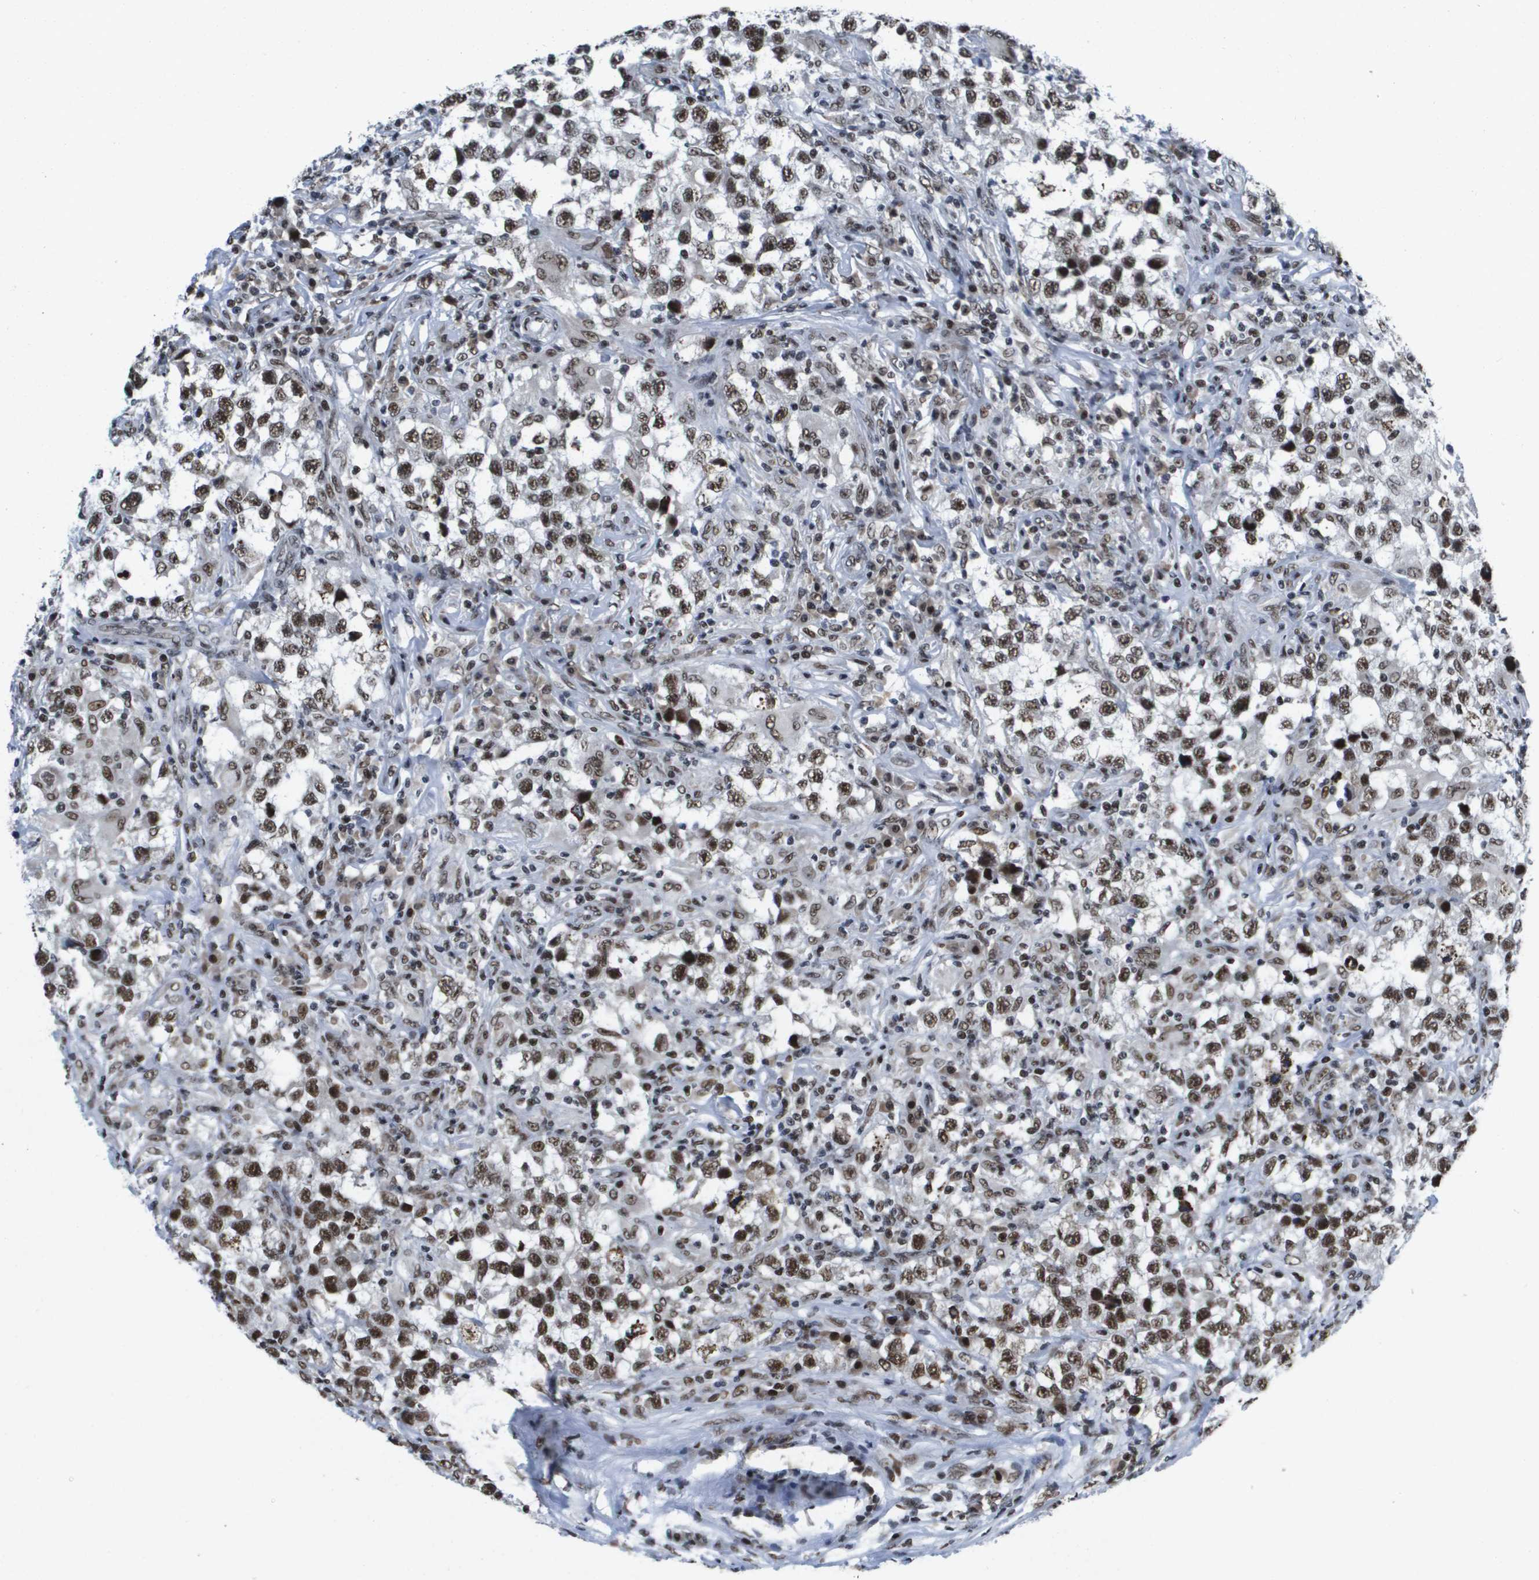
{"staining": {"intensity": "strong", "quantity": ">75%", "location": "nuclear"}, "tissue": "testis cancer", "cell_type": "Tumor cells", "image_type": "cancer", "snomed": [{"axis": "morphology", "description": "Carcinoma, Embryonal, NOS"}, {"axis": "topography", "description": "Testis"}], "caption": "Protein staining by IHC exhibits strong nuclear staining in about >75% of tumor cells in testis cancer. (brown staining indicates protein expression, while blue staining denotes nuclei).", "gene": "NSRP1", "patient": {"sex": "male", "age": 21}}